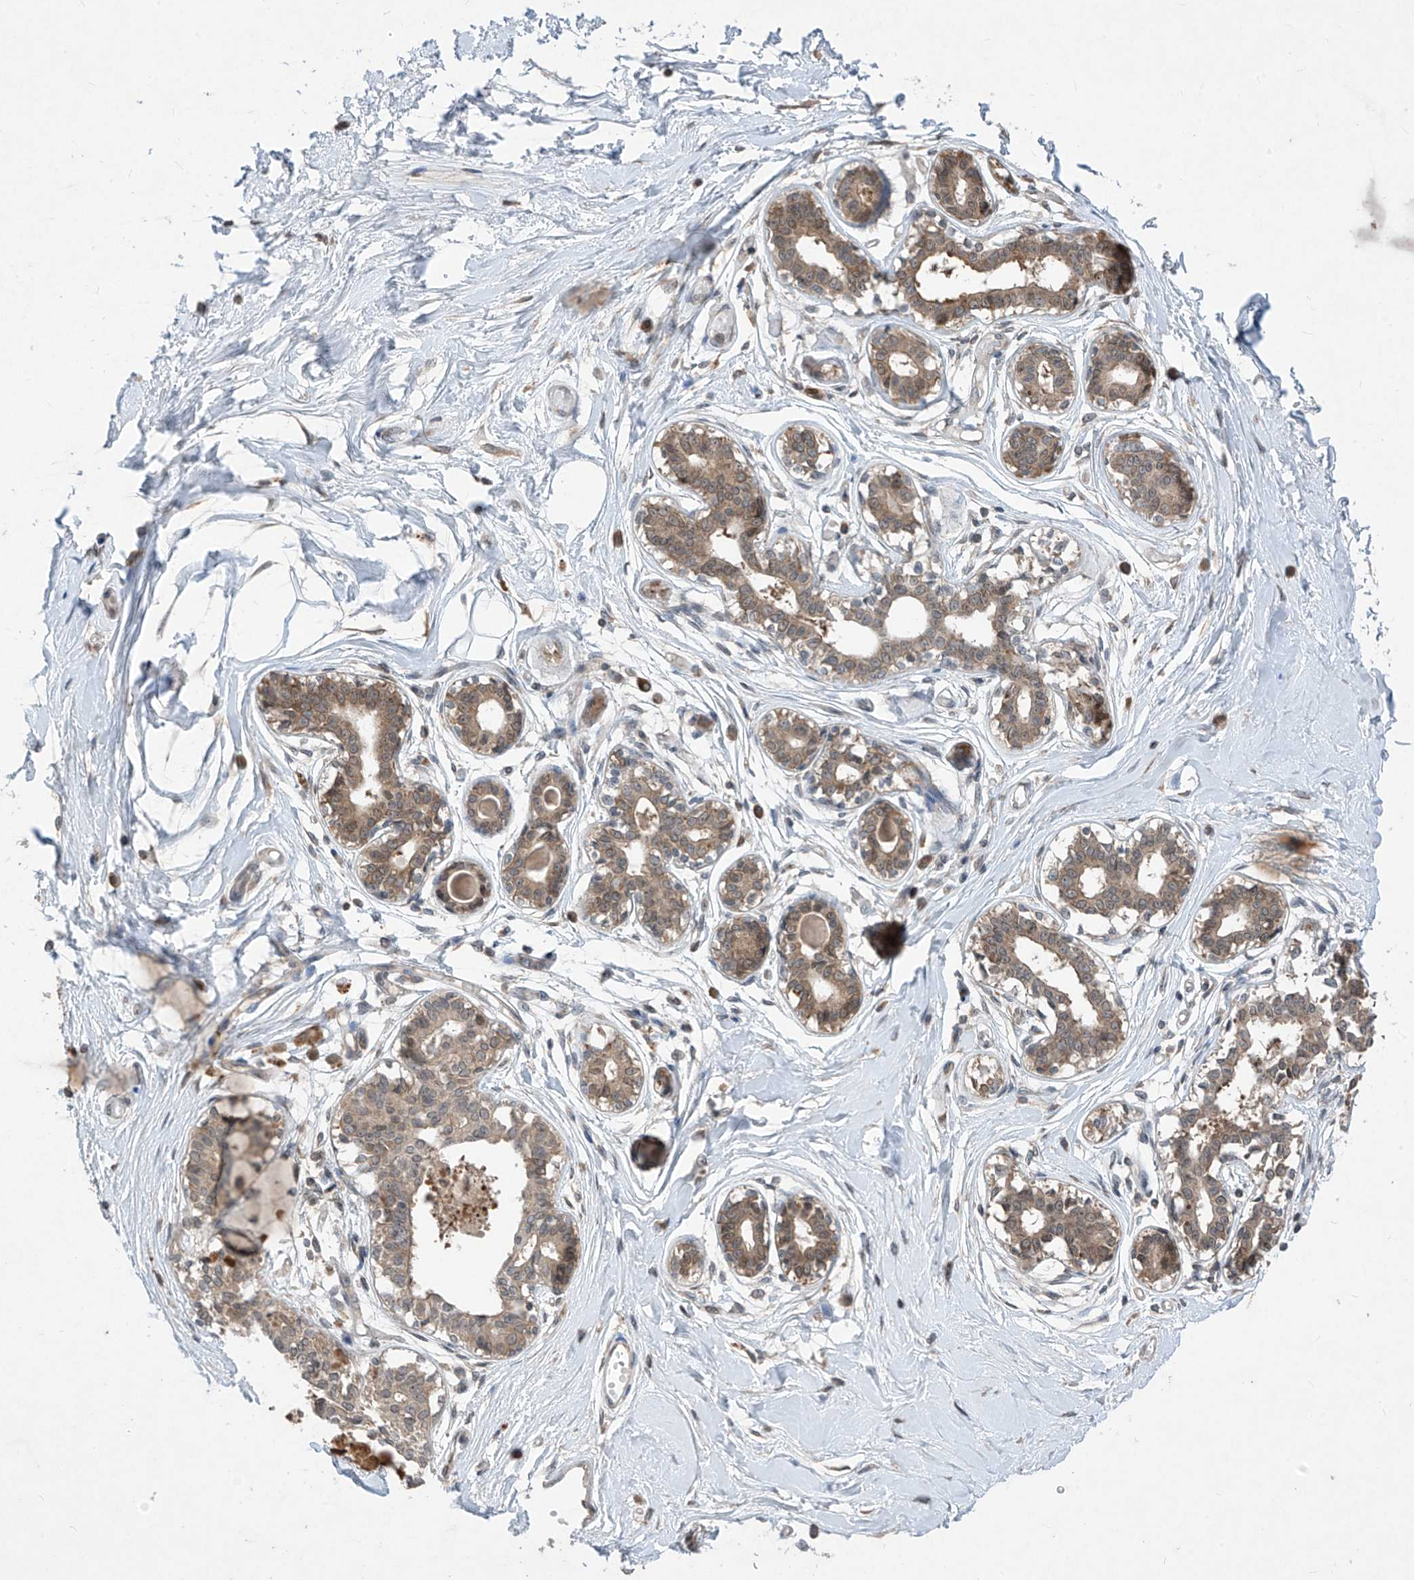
{"staining": {"intensity": "negative", "quantity": "none", "location": "none"}, "tissue": "breast", "cell_type": "Adipocytes", "image_type": "normal", "snomed": [{"axis": "morphology", "description": "Normal tissue, NOS"}, {"axis": "topography", "description": "Breast"}], "caption": "An image of breast stained for a protein demonstrates no brown staining in adipocytes. (Immunohistochemistry, brightfield microscopy, high magnification).", "gene": "RPL34", "patient": {"sex": "female", "age": 45}}